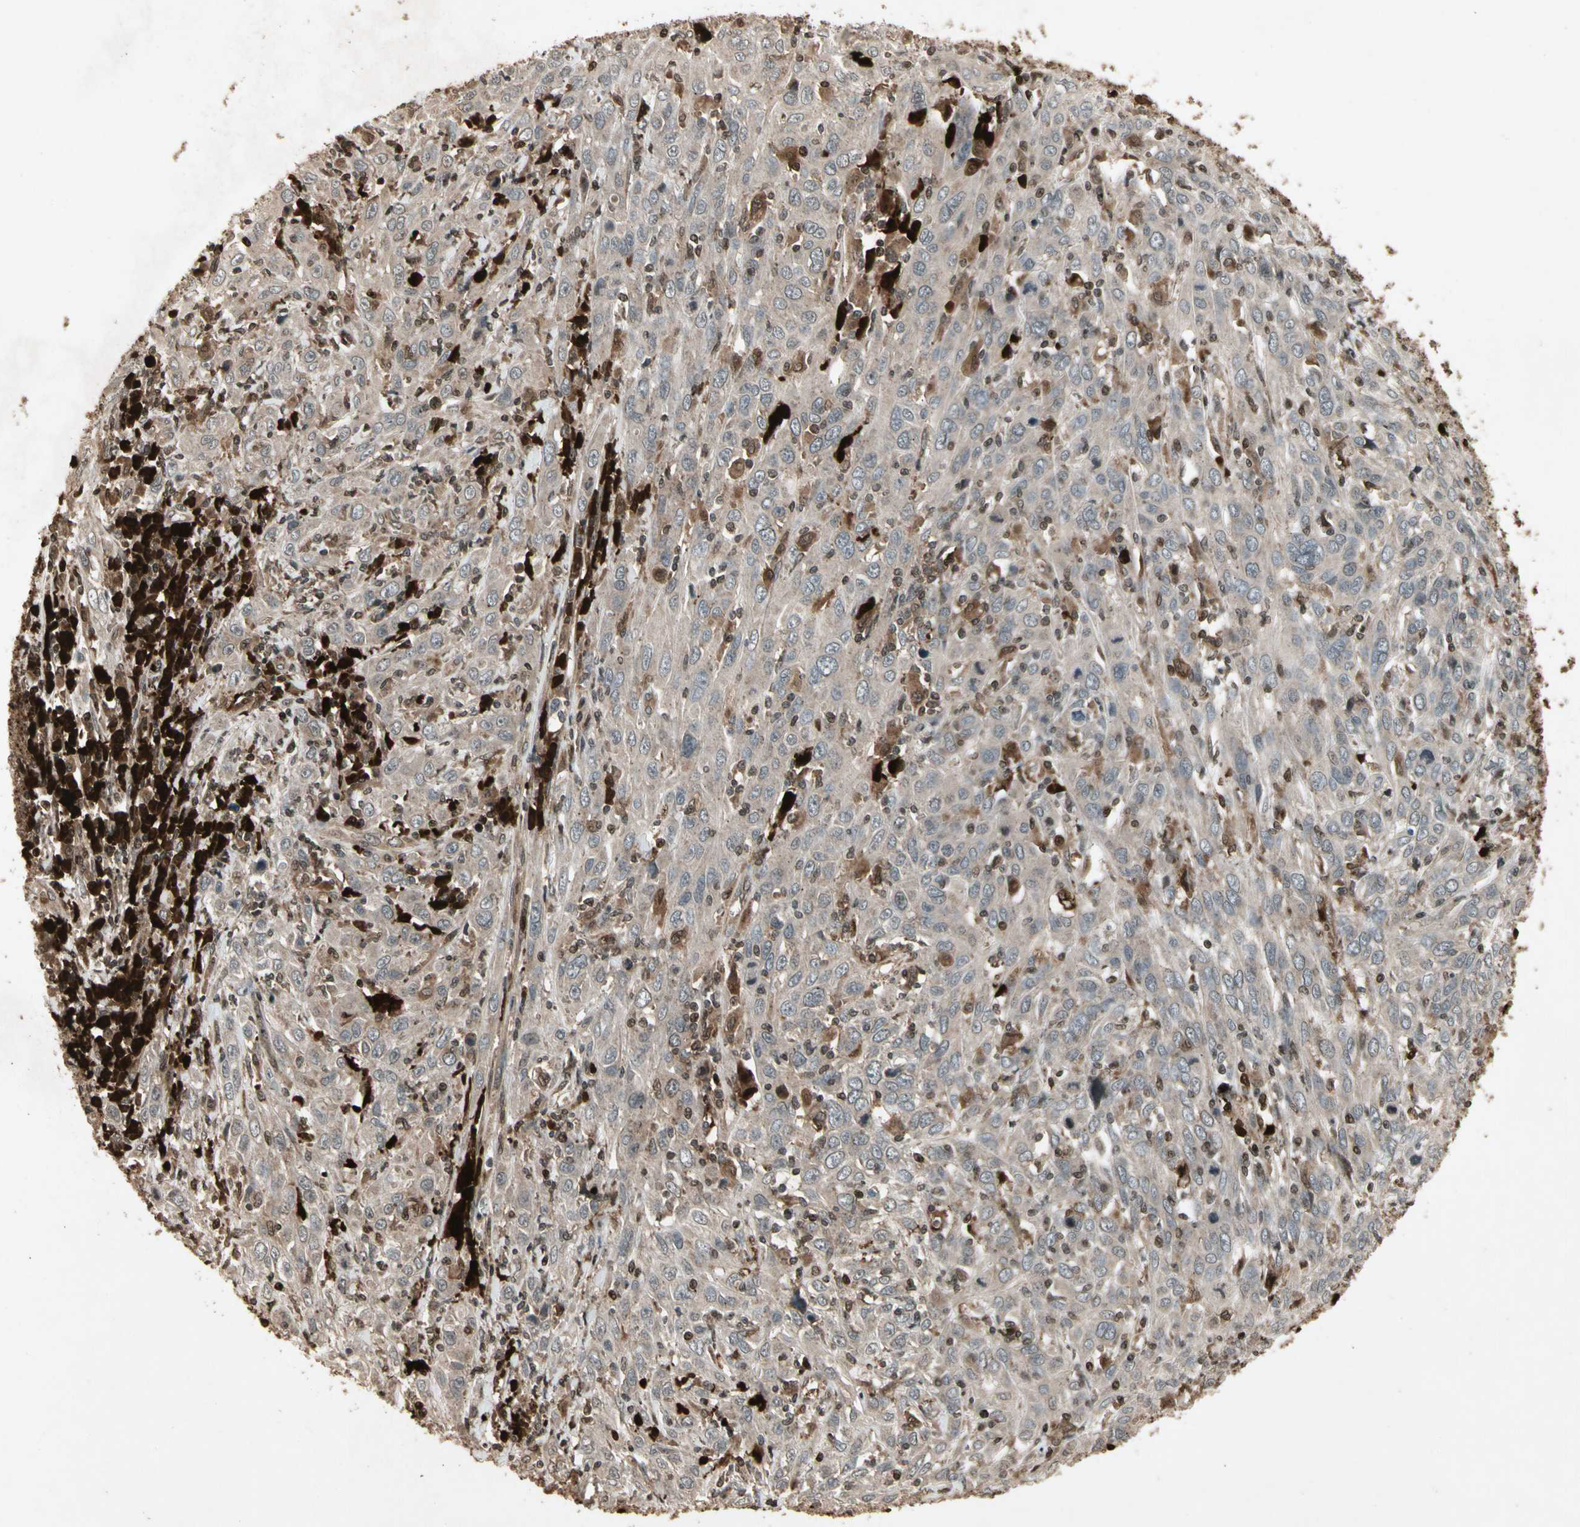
{"staining": {"intensity": "moderate", "quantity": ">75%", "location": "cytoplasmic/membranous"}, "tissue": "cervical cancer", "cell_type": "Tumor cells", "image_type": "cancer", "snomed": [{"axis": "morphology", "description": "Squamous cell carcinoma, NOS"}, {"axis": "topography", "description": "Cervix"}], "caption": "This photomicrograph exhibits IHC staining of cervical squamous cell carcinoma, with medium moderate cytoplasmic/membranous expression in approximately >75% of tumor cells.", "gene": "GLRX", "patient": {"sex": "female", "age": 46}}